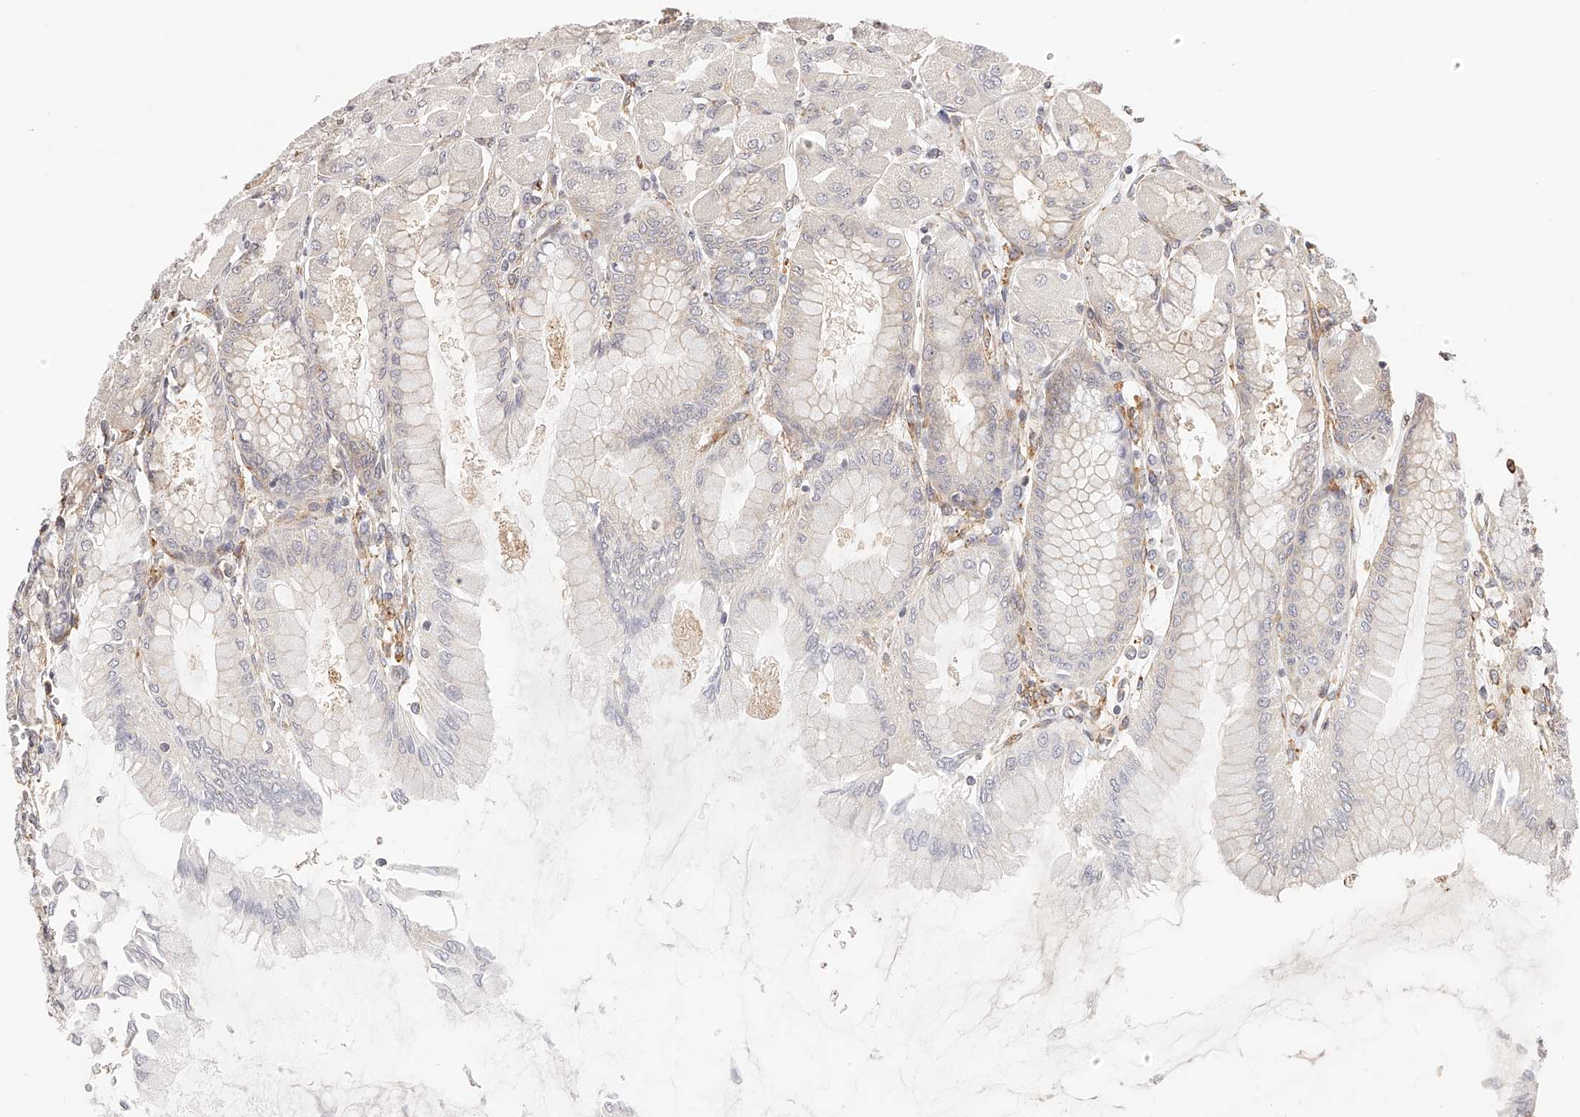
{"staining": {"intensity": "weak", "quantity": "25%-75%", "location": "cytoplasmic/membranous"}, "tissue": "stomach", "cell_type": "Glandular cells", "image_type": "normal", "snomed": [{"axis": "morphology", "description": "Normal tissue, NOS"}, {"axis": "topography", "description": "Stomach, upper"}], "caption": "Stomach stained with DAB IHC shows low levels of weak cytoplasmic/membranous staining in approximately 25%-75% of glandular cells.", "gene": "SYNC", "patient": {"sex": "female", "age": 56}}